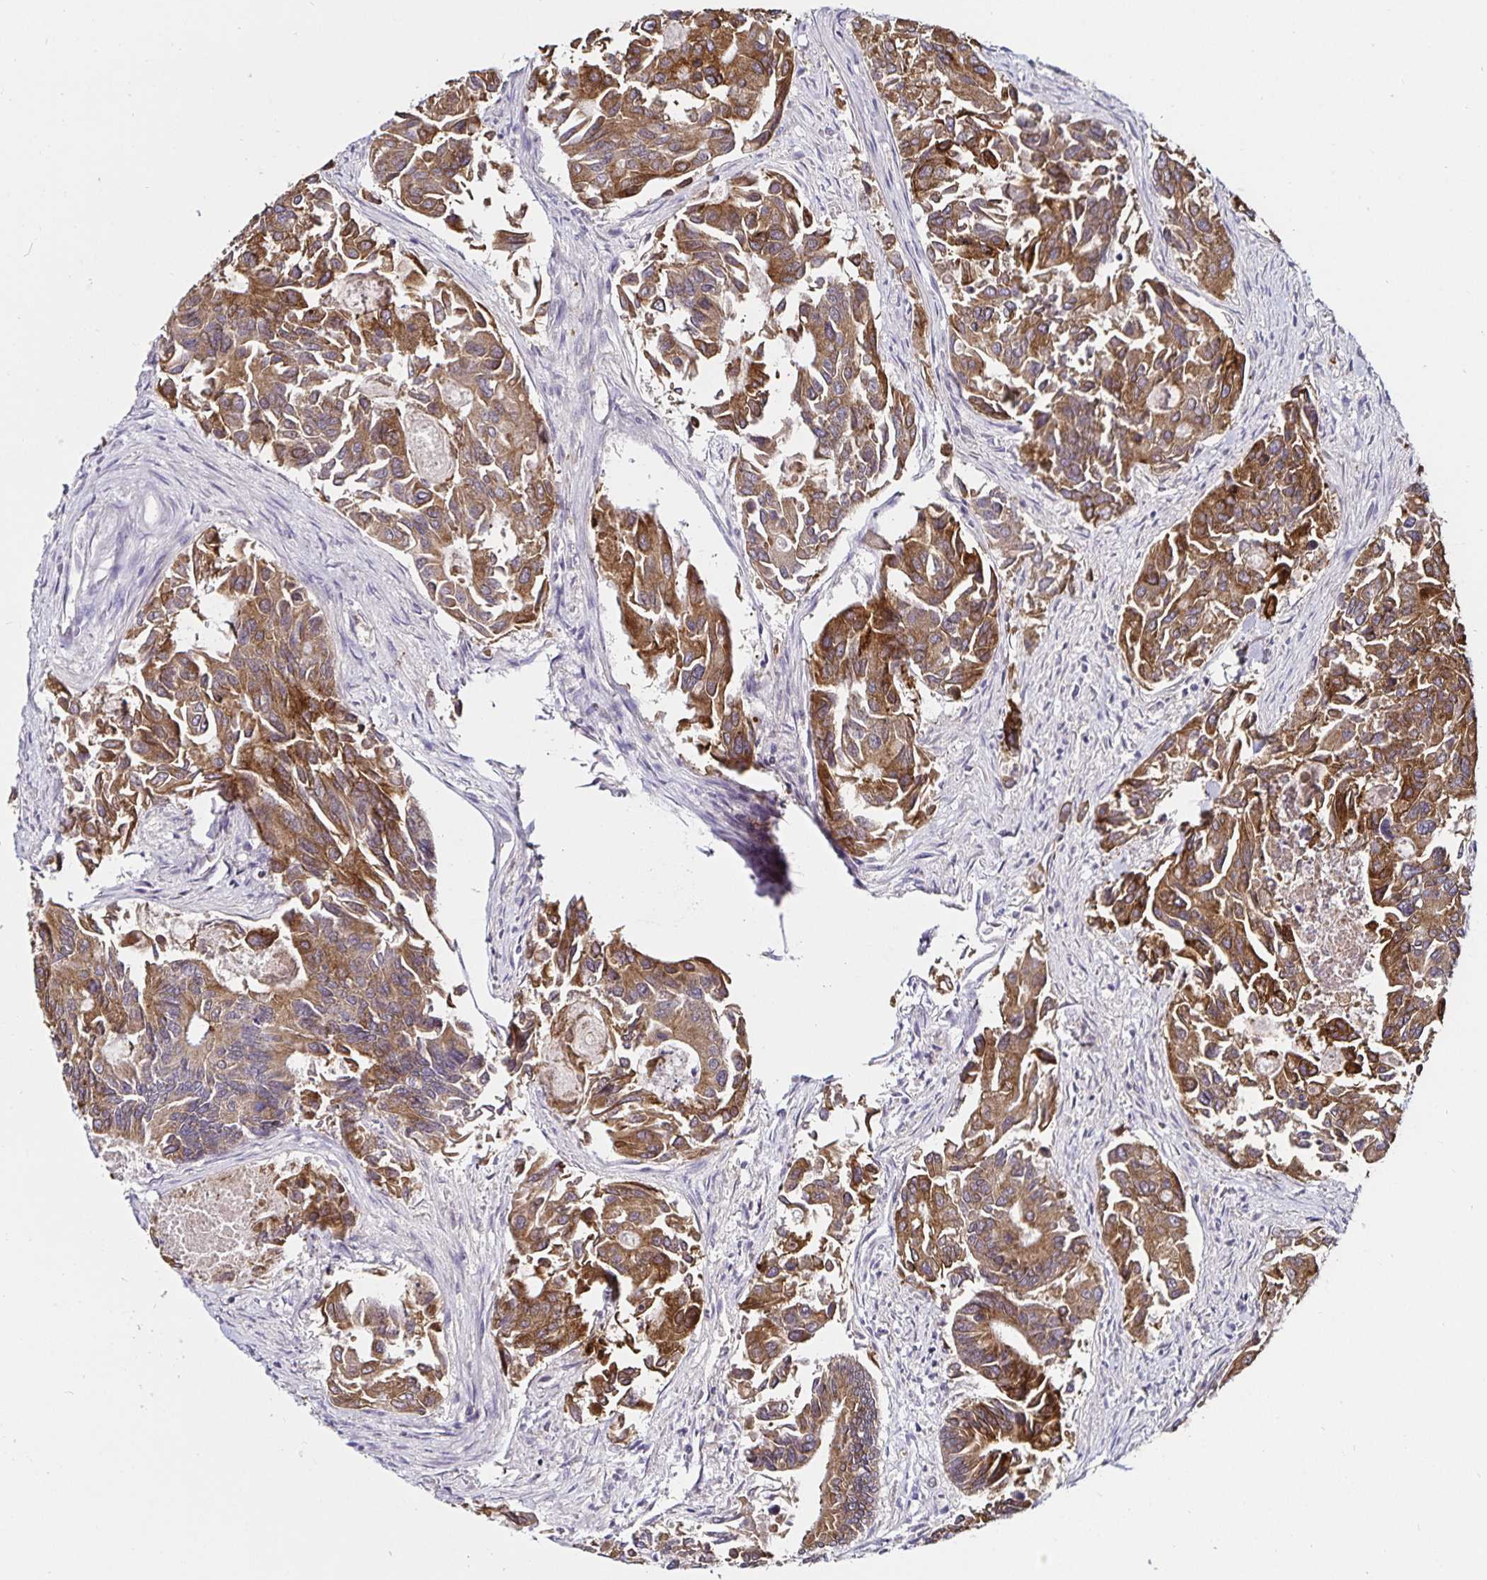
{"staining": {"intensity": "moderate", "quantity": ">75%", "location": "cytoplasmic/membranous"}, "tissue": "colorectal cancer", "cell_type": "Tumor cells", "image_type": "cancer", "snomed": [{"axis": "morphology", "description": "Adenocarcinoma, NOS"}, {"axis": "topography", "description": "Colon"}], "caption": "Protein expression analysis of colorectal cancer (adenocarcinoma) reveals moderate cytoplasmic/membranous expression in about >75% of tumor cells.", "gene": "ACSL5", "patient": {"sex": "female", "age": 67}}